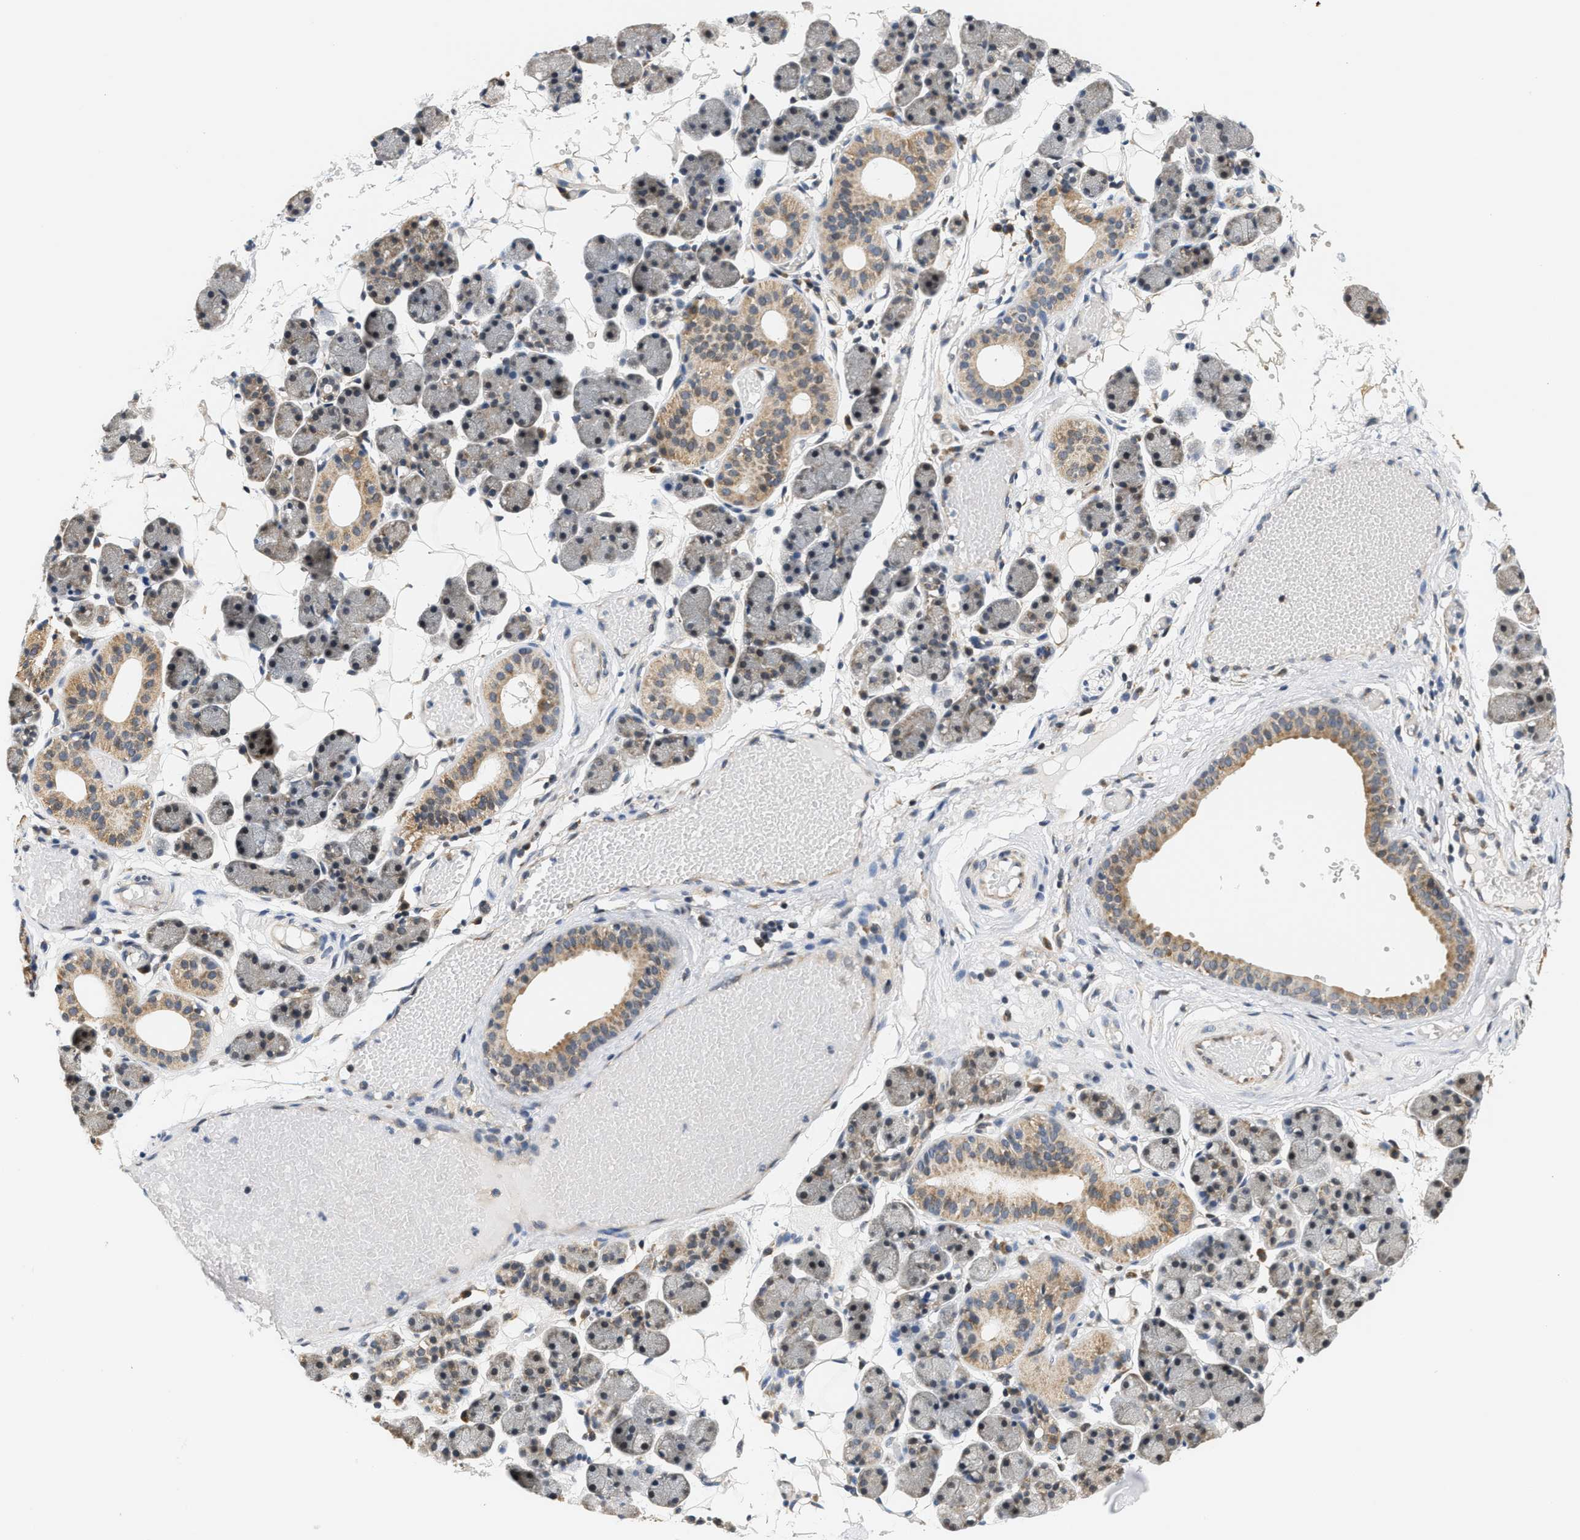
{"staining": {"intensity": "moderate", "quantity": "25%-75%", "location": "cytoplasmic/membranous"}, "tissue": "salivary gland", "cell_type": "Glandular cells", "image_type": "normal", "snomed": [{"axis": "morphology", "description": "Normal tissue, NOS"}, {"axis": "topography", "description": "Salivary gland"}], "caption": "Protein analysis of unremarkable salivary gland shows moderate cytoplasmic/membranous expression in about 25%-75% of glandular cells. The staining was performed using DAB (3,3'-diaminobenzidine) to visualize the protein expression in brown, while the nuclei were stained in blue with hematoxylin (Magnification: 20x).", "gene": "GIGYF1", "patient": {"sex": "female", "age": 33}}